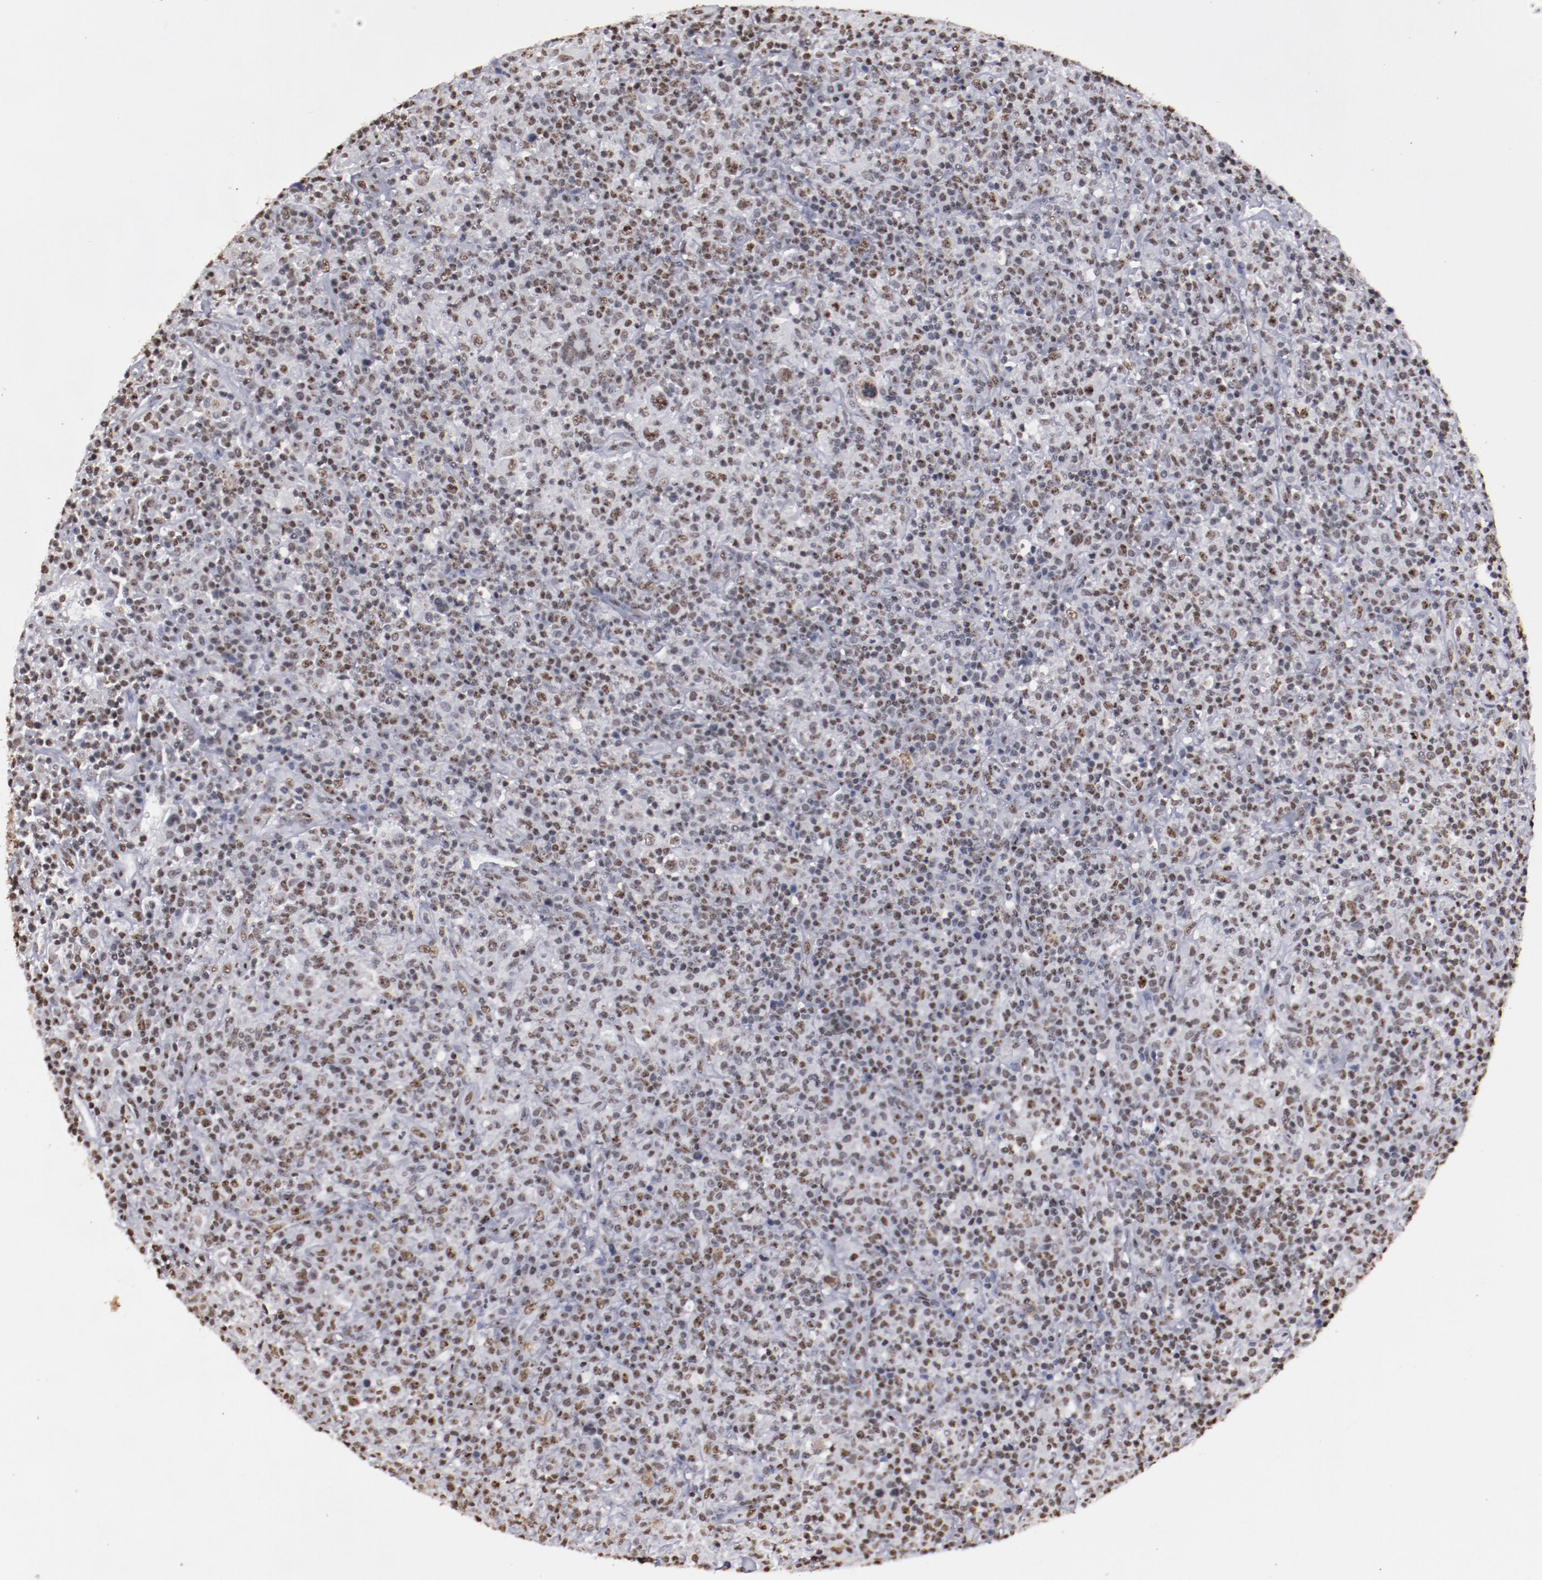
{"staining": {"intensity": "moderate", "quantity": ">75%", "location": "nuclear"}, "tissue": "lymphoma", "cell_type": "Tumor cells", "image_type": "cancer", "snomed": [{"axis": "morphology", "description": "Hodgkin's disease, NOS"}, {"axis": "topography", "description": "Lymph node"}], "caption": "This is an image of immunohistochemistry (IHC) staining of Hodgkin's disease, which shows moderate staining in the nuclear of tumor cells.", "gene": "HNRNPA2B1", "patient": {"sex": "male", "age": 65}}